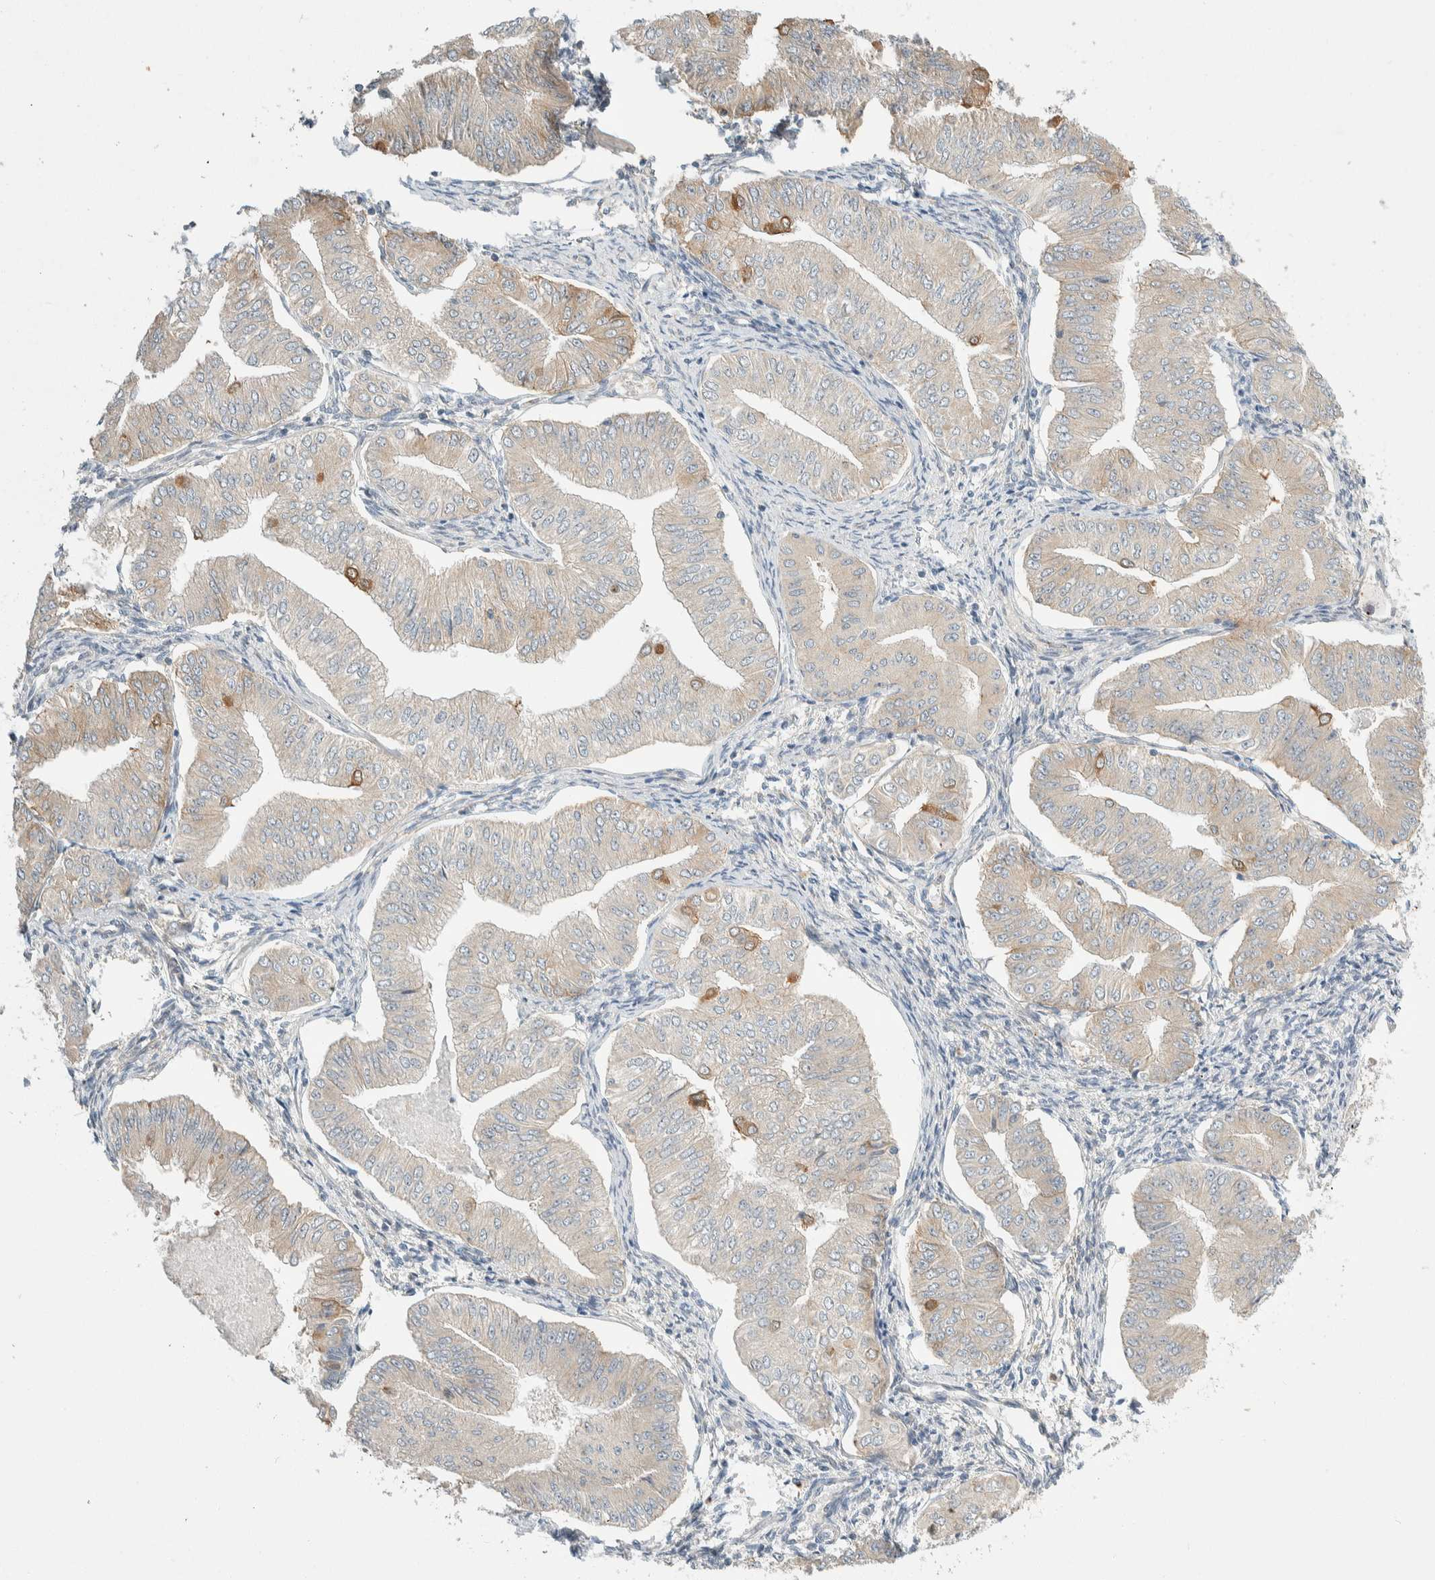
{"staining": {"intensity": "moderate", "quantity": "<25%", "location": "cytoplasmic/membranous"}, "tissue": "endometrial cancer", "cell_type": "Tumor cells", "image_type": "cancer", "snomed": [{"axis": "morphology", "description": "Normal tissue, NOS"}, {"axis": "morphology", "description": "Adenocarcinoma, NOS"}, {"axis": "topography", "description": "Endometrium"}], "caption": "Endometrial adenocarcinoma tissue exhibits moderate cytoplasmic/membranous staining in about <25% of tumor cells, visualized by immunohistochemistry. (brown staining indicates protein expression, while blue staining denotes nuclei).", "gene": "TMEM184B", "patient": {"sex": "female", "age": 53}}